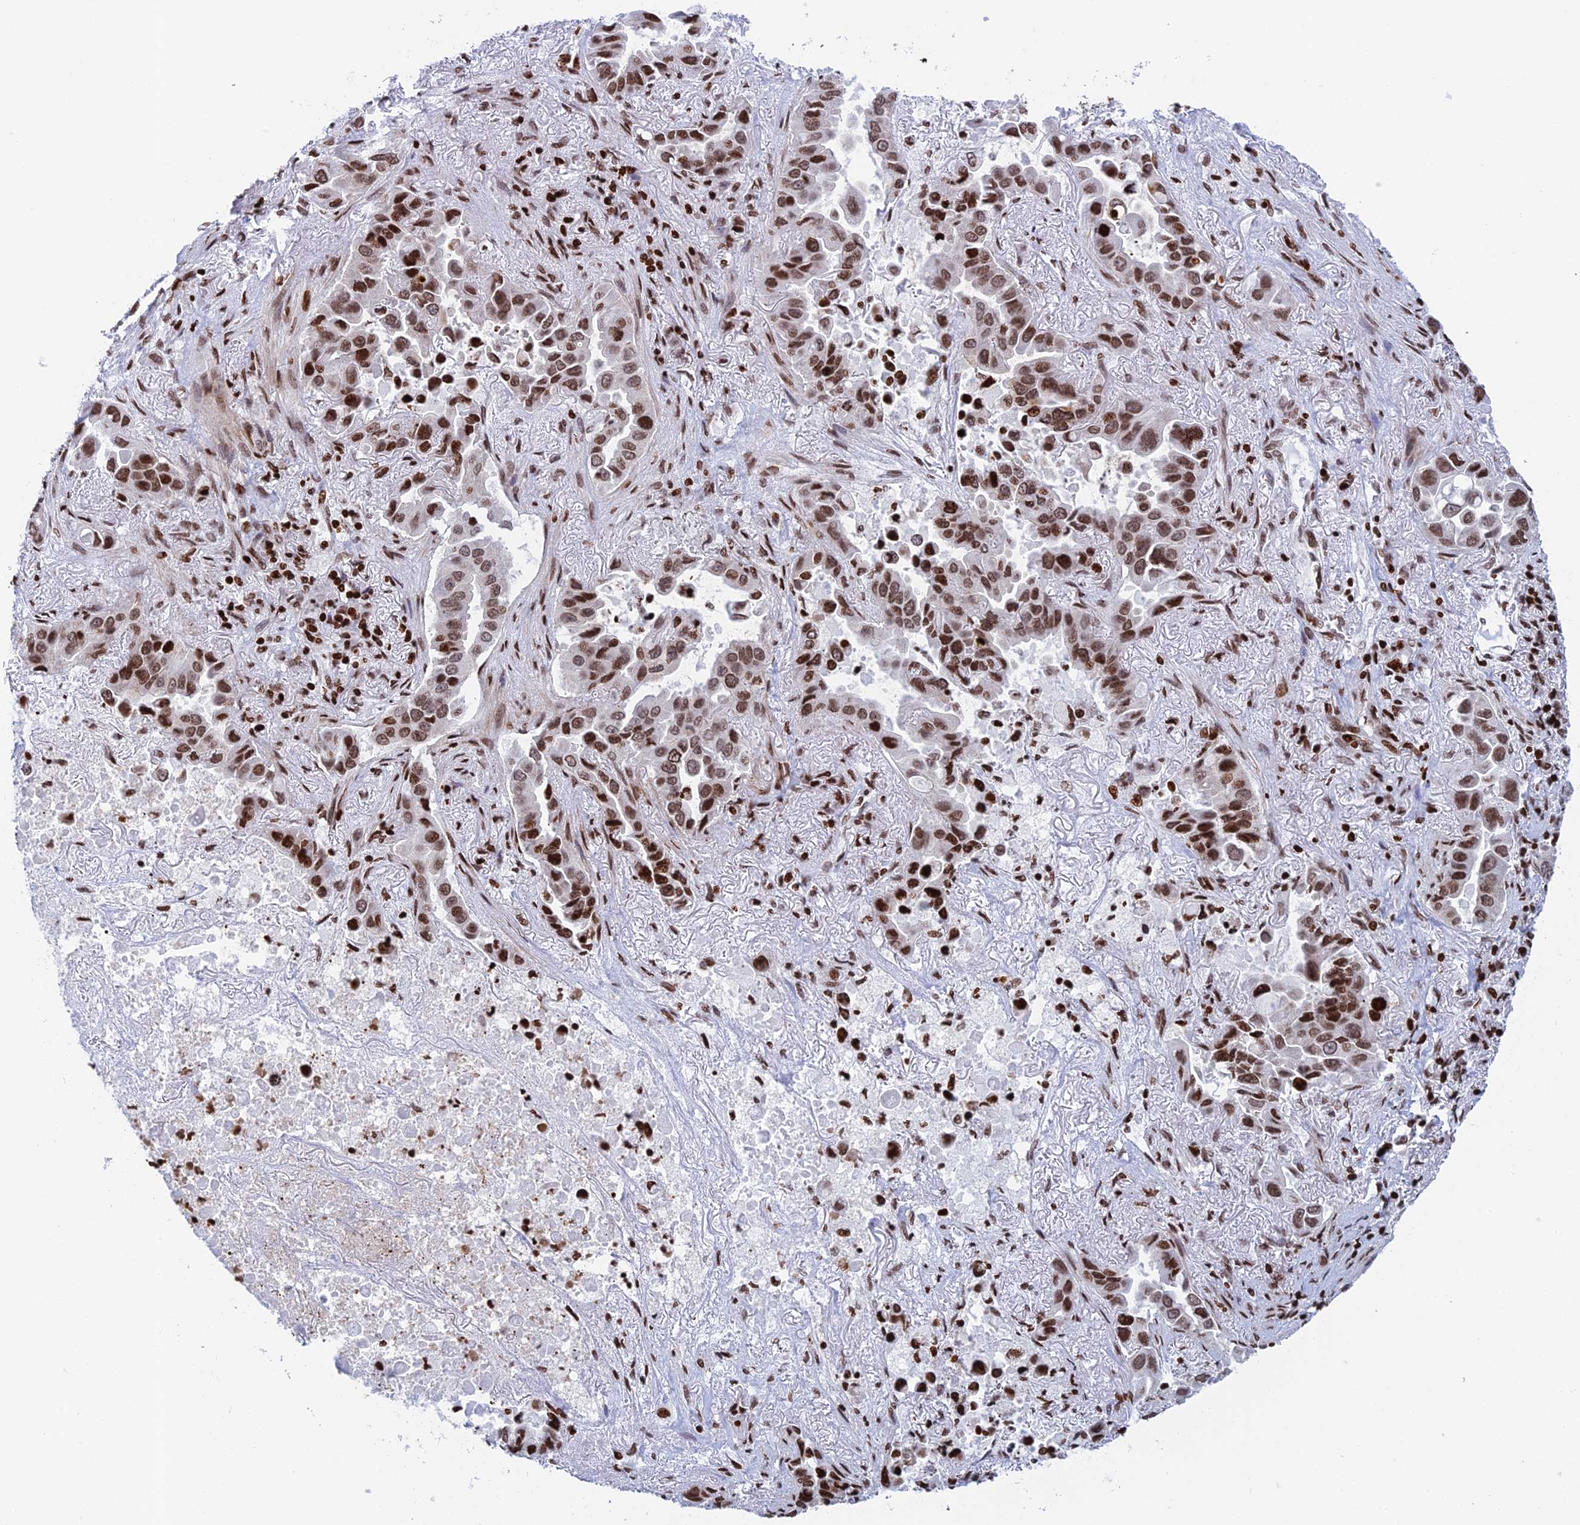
{"staining": {"intensity": "moderate", "quantity": ">75%", "location": "nuclear"}, "tissue": "lung cancer", "cell_type": "Tumor cells", "image_type": "cancer", "snomed": [{"axis": "morphology", "description": "Adenocarcinoma, NOS"}, {"axis": "topography", "description": "Lung"}], "caption": "Brown immunohistochemical staining in human adenocarcinoma (lung) exhibits moderate nuclear positivity in approximately >75% of tumor cells. The staining was performed using DAB, with brown indicating positive protein expression. Nuclei are stained blue with hematoxylin.", "gene": "RPAP1", "patient": {"sex": "male", "age": 64}}